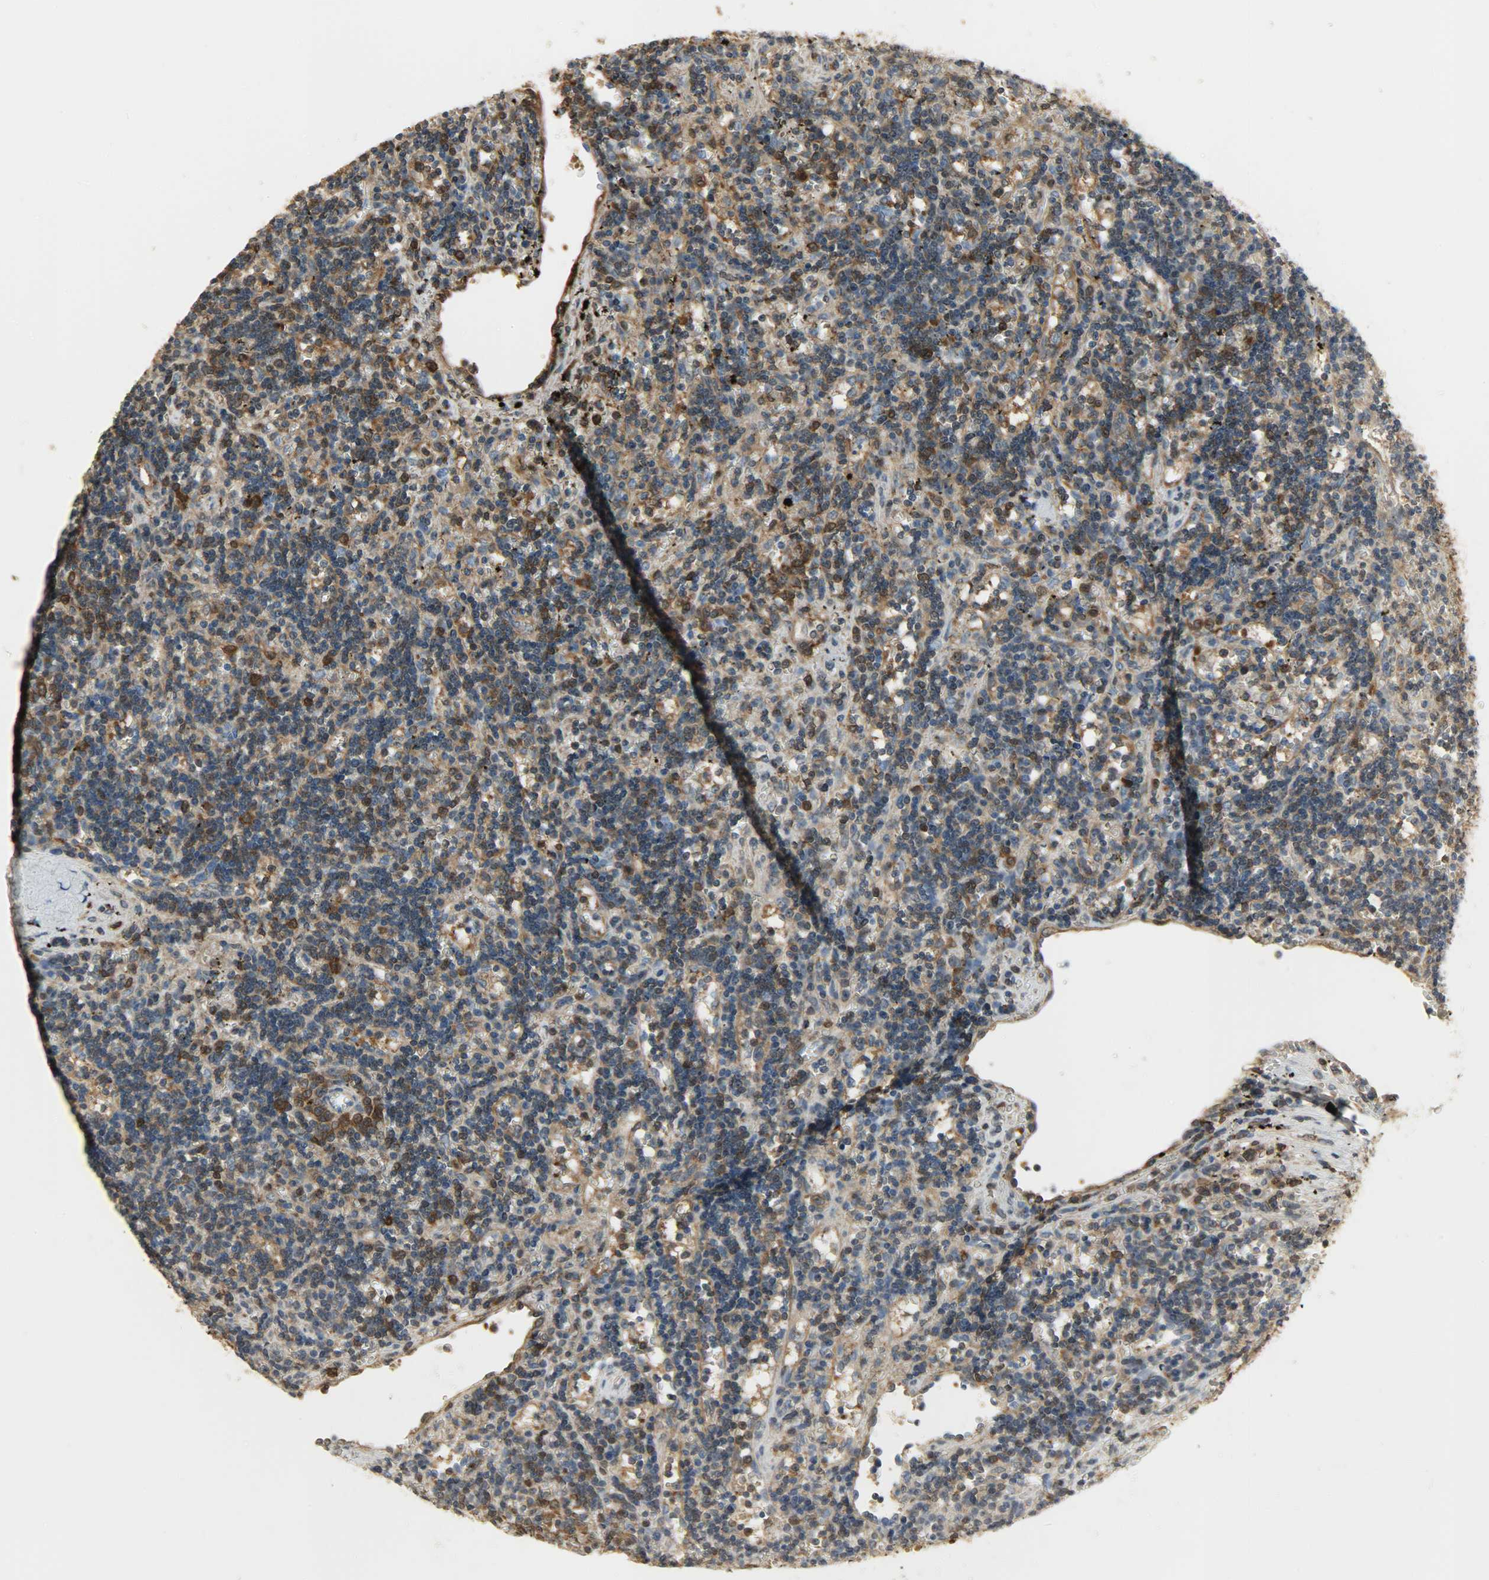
{"staining": {"intensity": "moderate", "quantity": ">75%", "location": "cytoplasmic/membranous"}, "tissue": "lymphoma", "cell_type": "Tumor cells", "image_type": "cancer", "snomed": [{"axis": "morphology", "description": "Malignant lymphoma, non-Hodgkin's type, Low grade"}, {"axis": "topography", "description": "Spleen"}], "caption": "Protein staining of malignant lymphoma, non-Hodgkin's type (low-grade) tissue displays moderate cytoplasmic/membranous staining in about >75% of tumor cells.", "gene": "LDHB", "patient": {"sex": "male", "age": 60}}